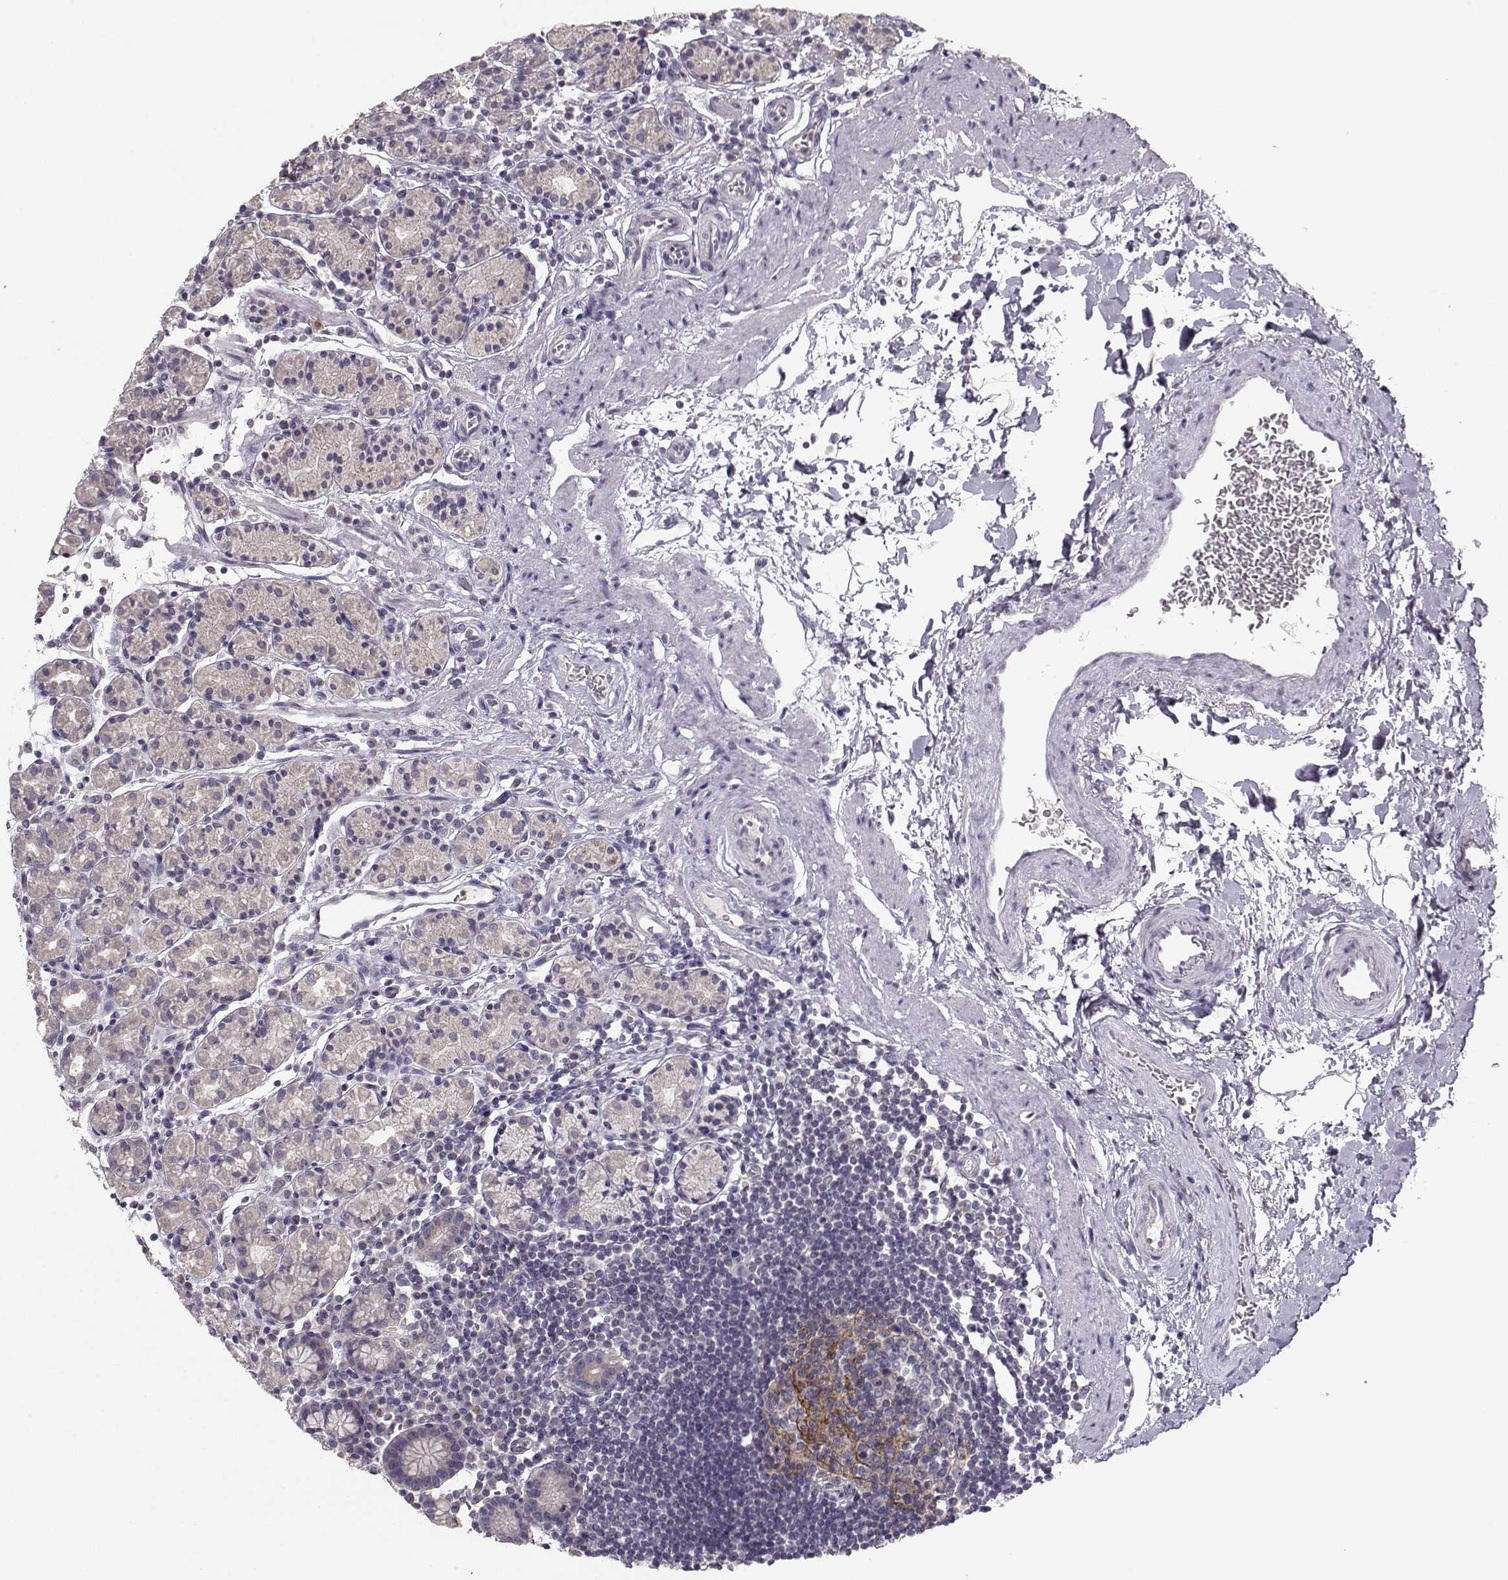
{"staining": {"intensity": "weak", "quantity": "<25%", "location": "cytoplasmic/membranous"}, "tissue": "stomach", "cell_type": "Glandular cells", "image_type": "normal", "snomed": [{"axis": "morphology", "description": "Normal tissue, NOS"}, {"axis": "topography", "description": "Stomach, upper"}, {"axis": "topography", "description": "Stomach"}], "caption": "The histopathology image reveals no significant staining in glandular cells of stomach. The staining was performed using DAB (3,3'-diaminobenzidine) to visualize the protein expression in brown, while the nuclei were stained in blue with hematoxylin (Magnification: 20x).", "gene": "FCAMR", "patient": {"sex": "male", "age": 62}}